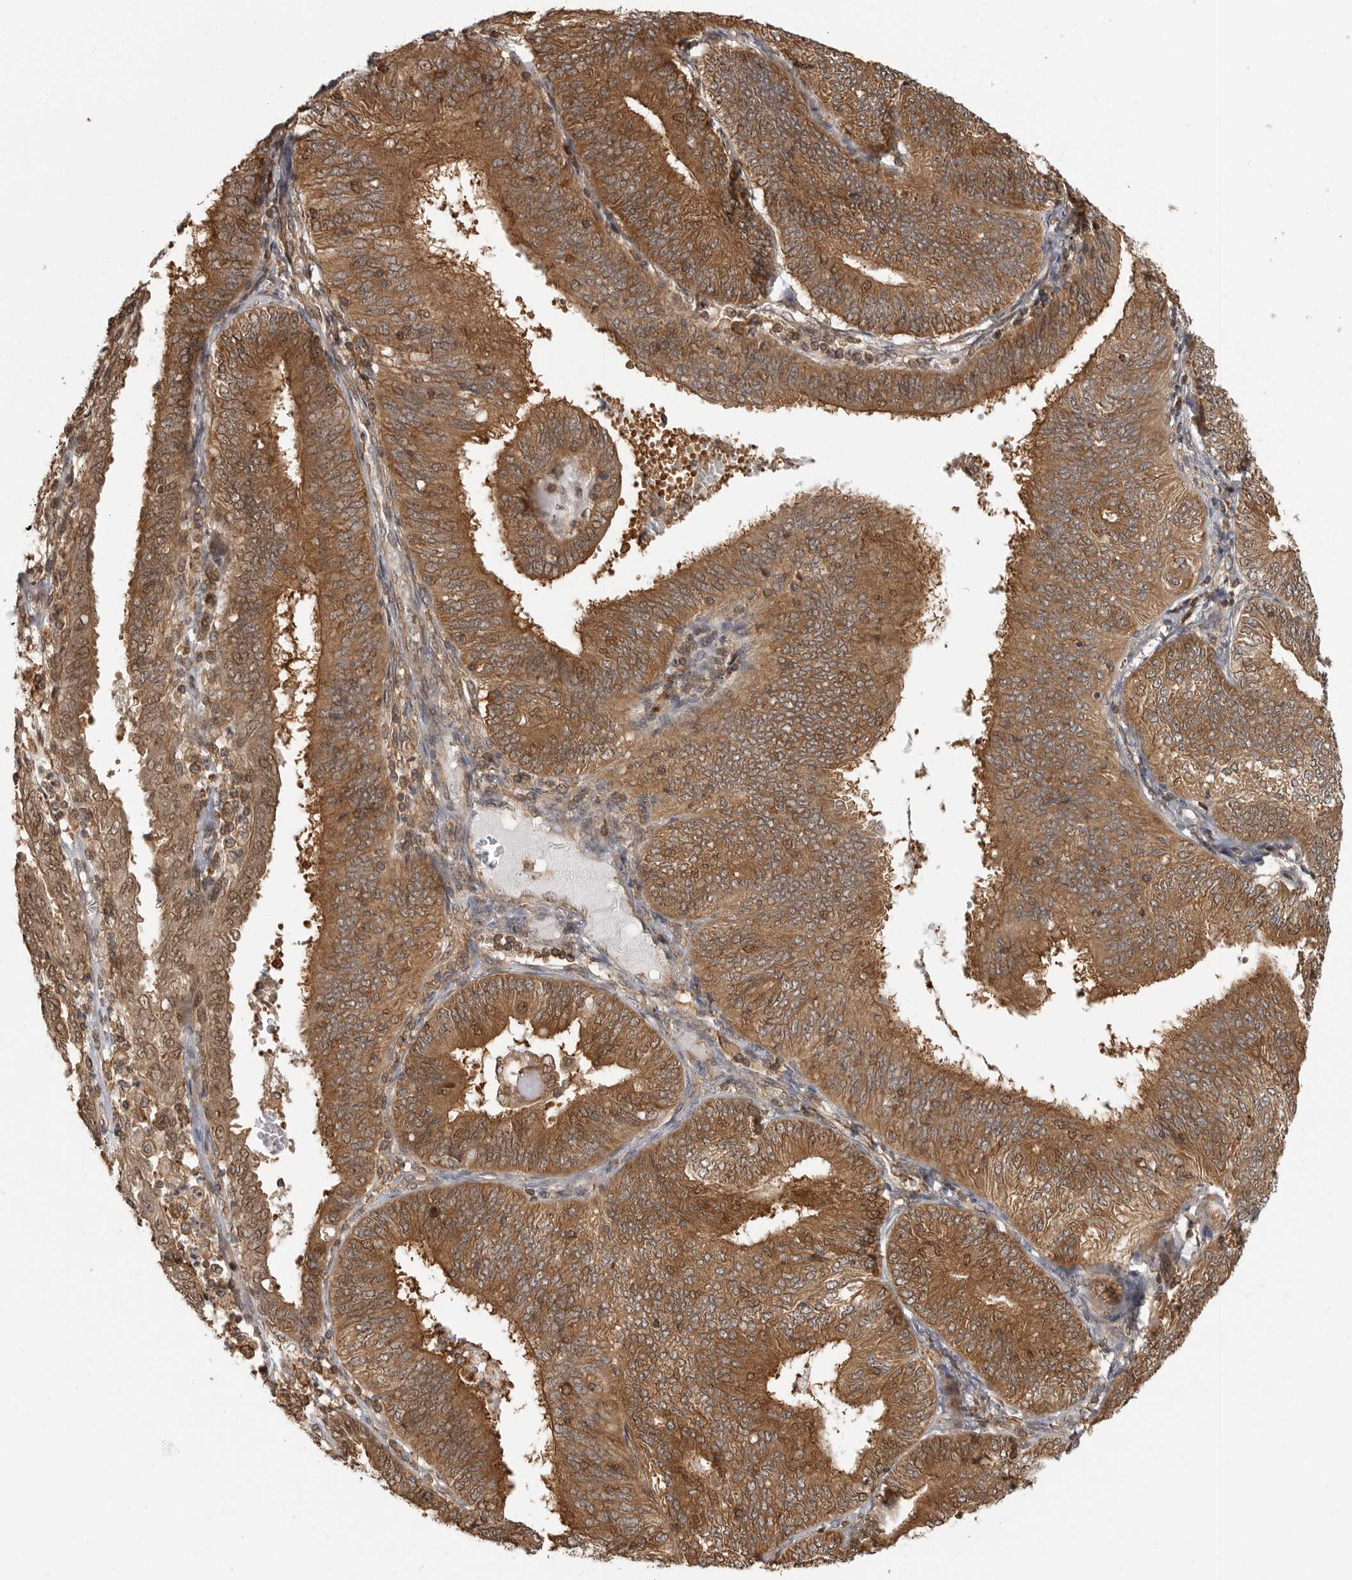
{"staining": {"intensity": "strong", "quantity": ">75%", "location": "cytoplasmic/membranous,nuclear"}, "tissue": "endometrial cancer", "cell_type": "Tumor cells", "image_type": "cancer", "snomed": [{"axis": "morphology", "description": "Adenocarcinoma, NOS"}, {"axis": "topography", "description": "Endometrium"}], "caption": "High-power microscopy captured an IHC image of endometrial adenocarcinoma, revealing strong cytoplasmic/membranous and nuclear expression in approximately >75% of tumor cells.", "gene": "ERN1", "patient": {"sex": "female", "age": 58}}